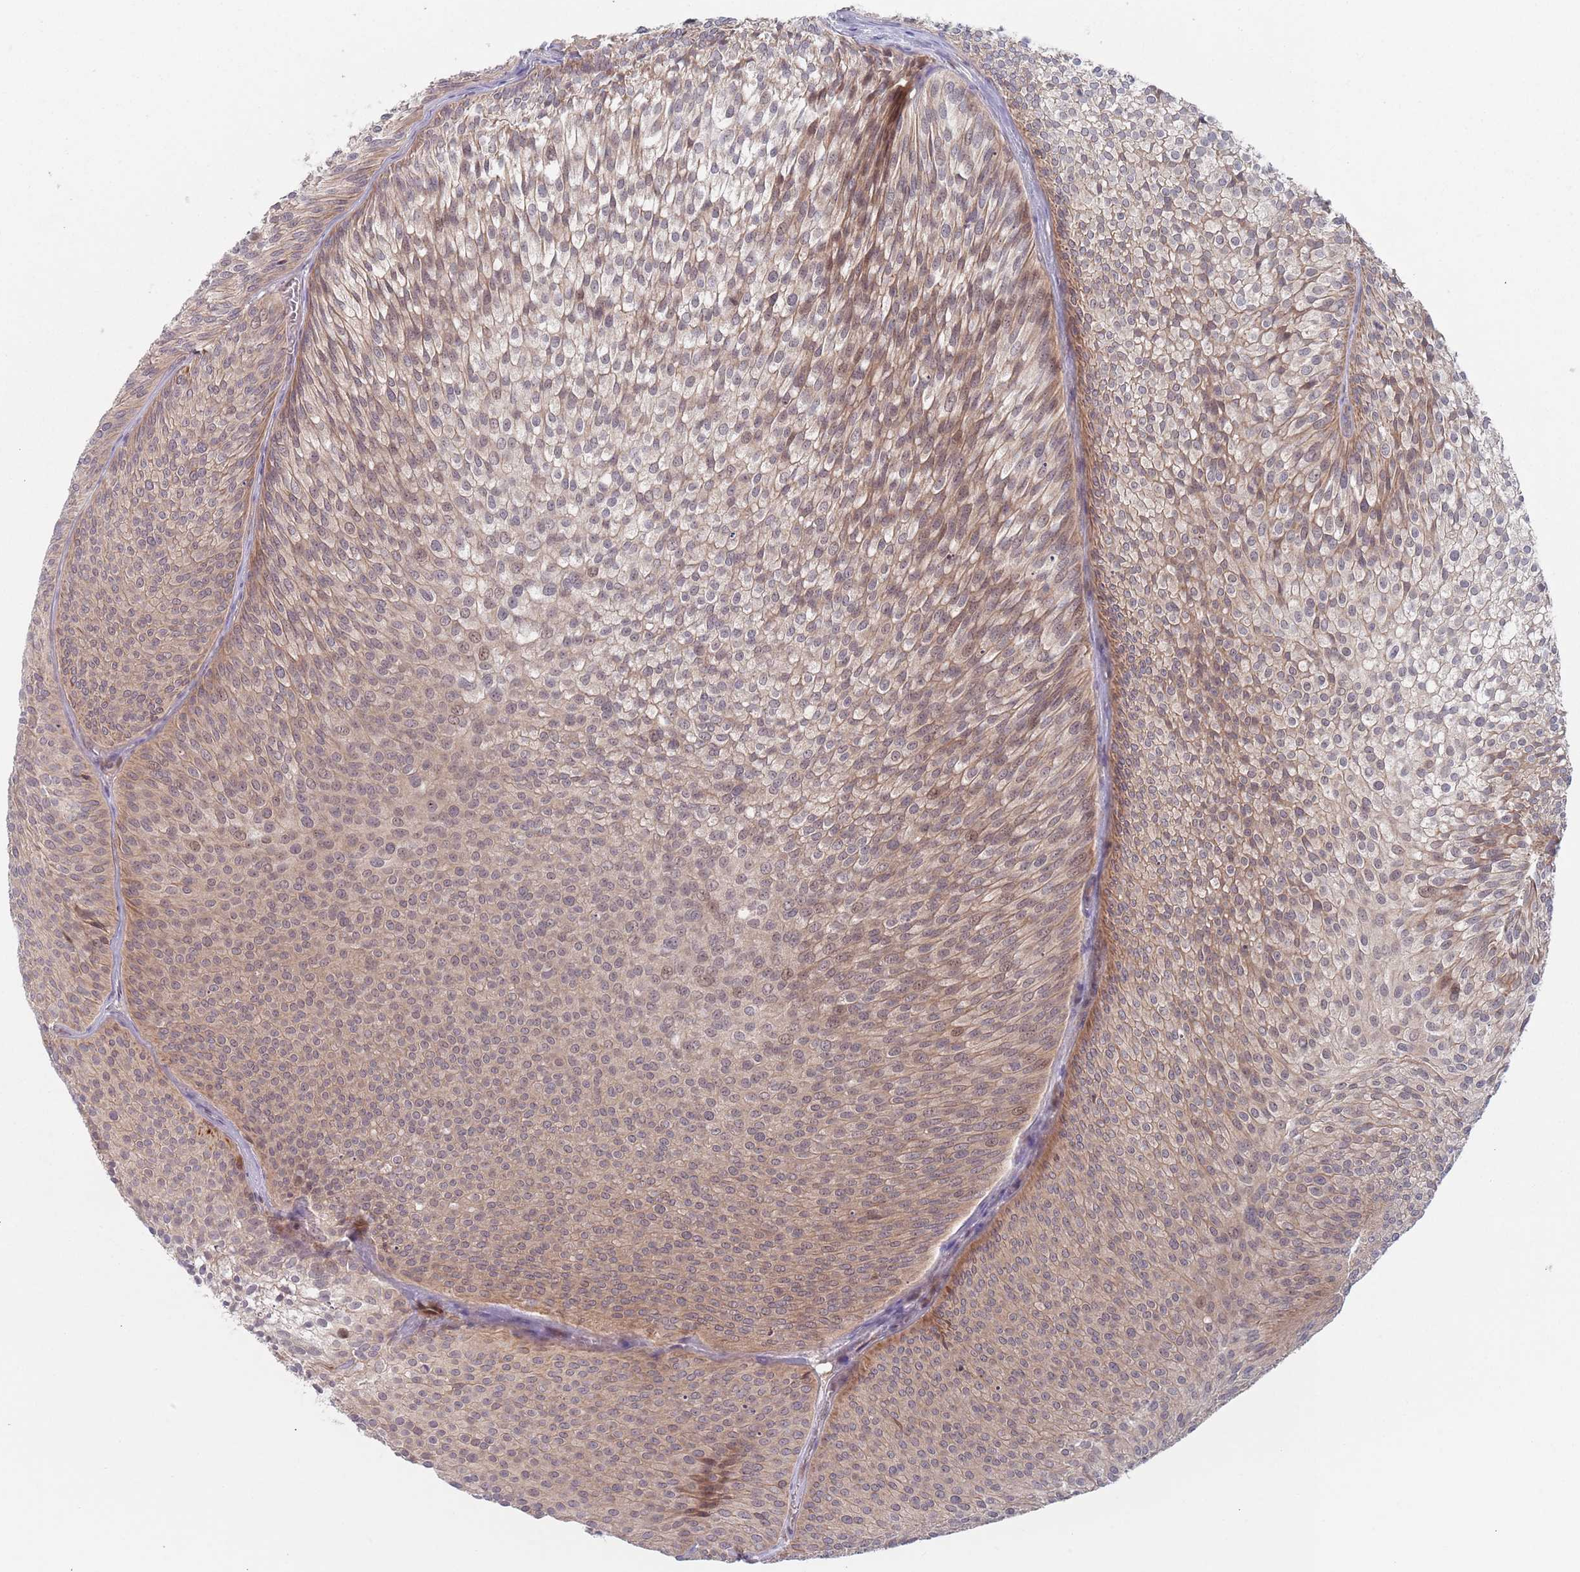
{"staining": {"intensity": "moderate", "quantity": ">75%", "location": "cytoplasmic/membranous"}, "tissue": "urothelial cancer", "cell_type": "Tumor cells", "image_type": "cancer", "snomed": [{"axis": "morphology", "description": "Urothelial carcinoma, Low grade"}, {"axis": "topography", "description": "Urinary bladder"}], "caption": "This micrograph demonstrates immunohistochemistry staining of urothelial cancer, with medium moderate cytoplasmic/membranous staining in about >75% of tumor cells.", "gene": "ZNF140", "patient": {"sex": "male", "age": 91}}